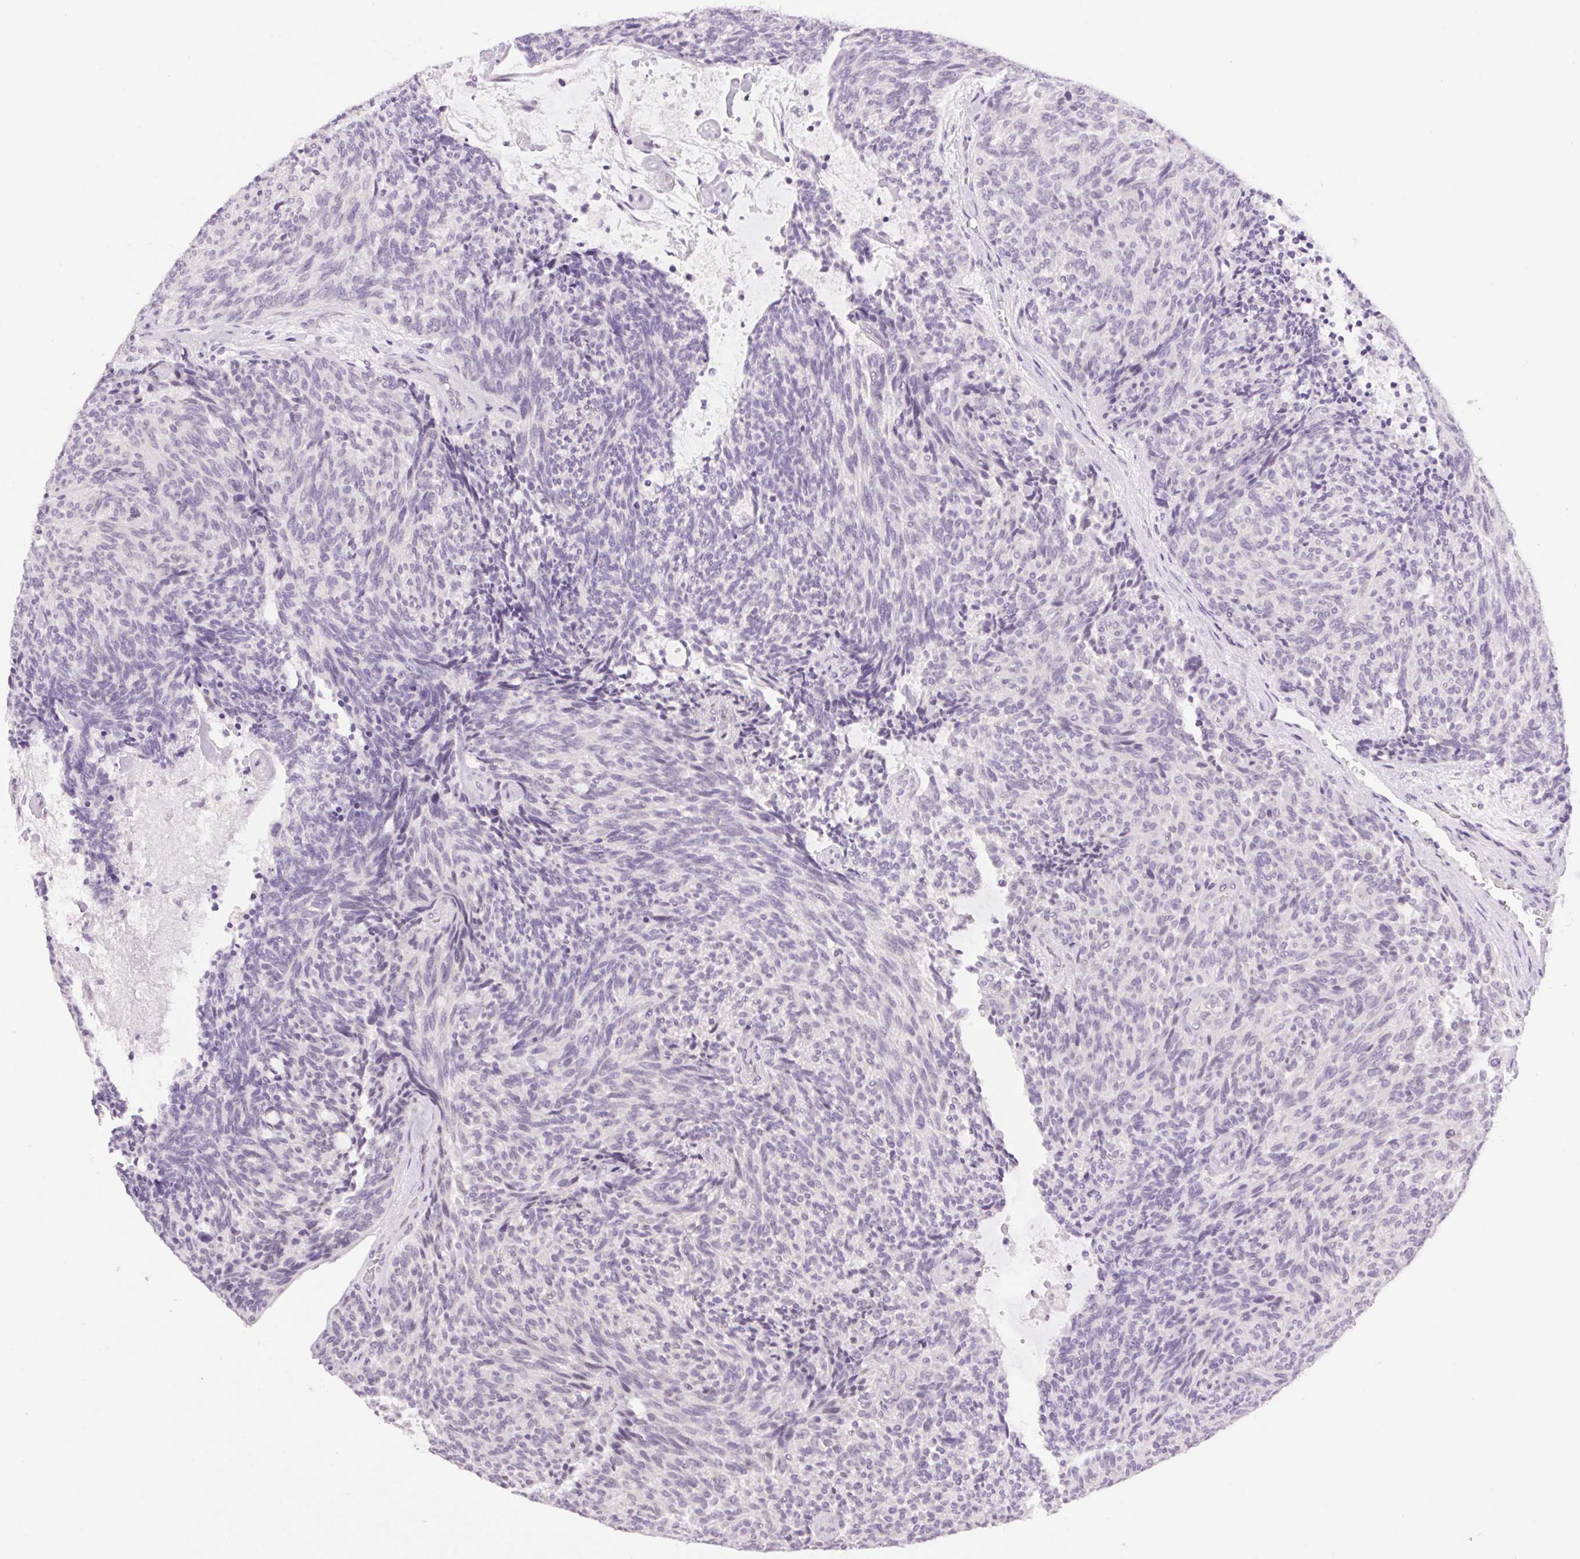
{"staining": {"intensity": "negative", "quantity": "none", "location": "none"}, "tissue": "carcinoid", "cell_type": "Tumor cells", "image_type": "cancer", "snomed": [{"axis": "morphology", "description": "Carcinoid, malignant, NOS"}, {"axis": "topography", "description": "Pancreas"}], "caption": "Histopathology image shows no significant protein positivity in tumor cells of carcinoid.", "gene": "SMIM13", "patient": {"sex": "female", "age": 54}}